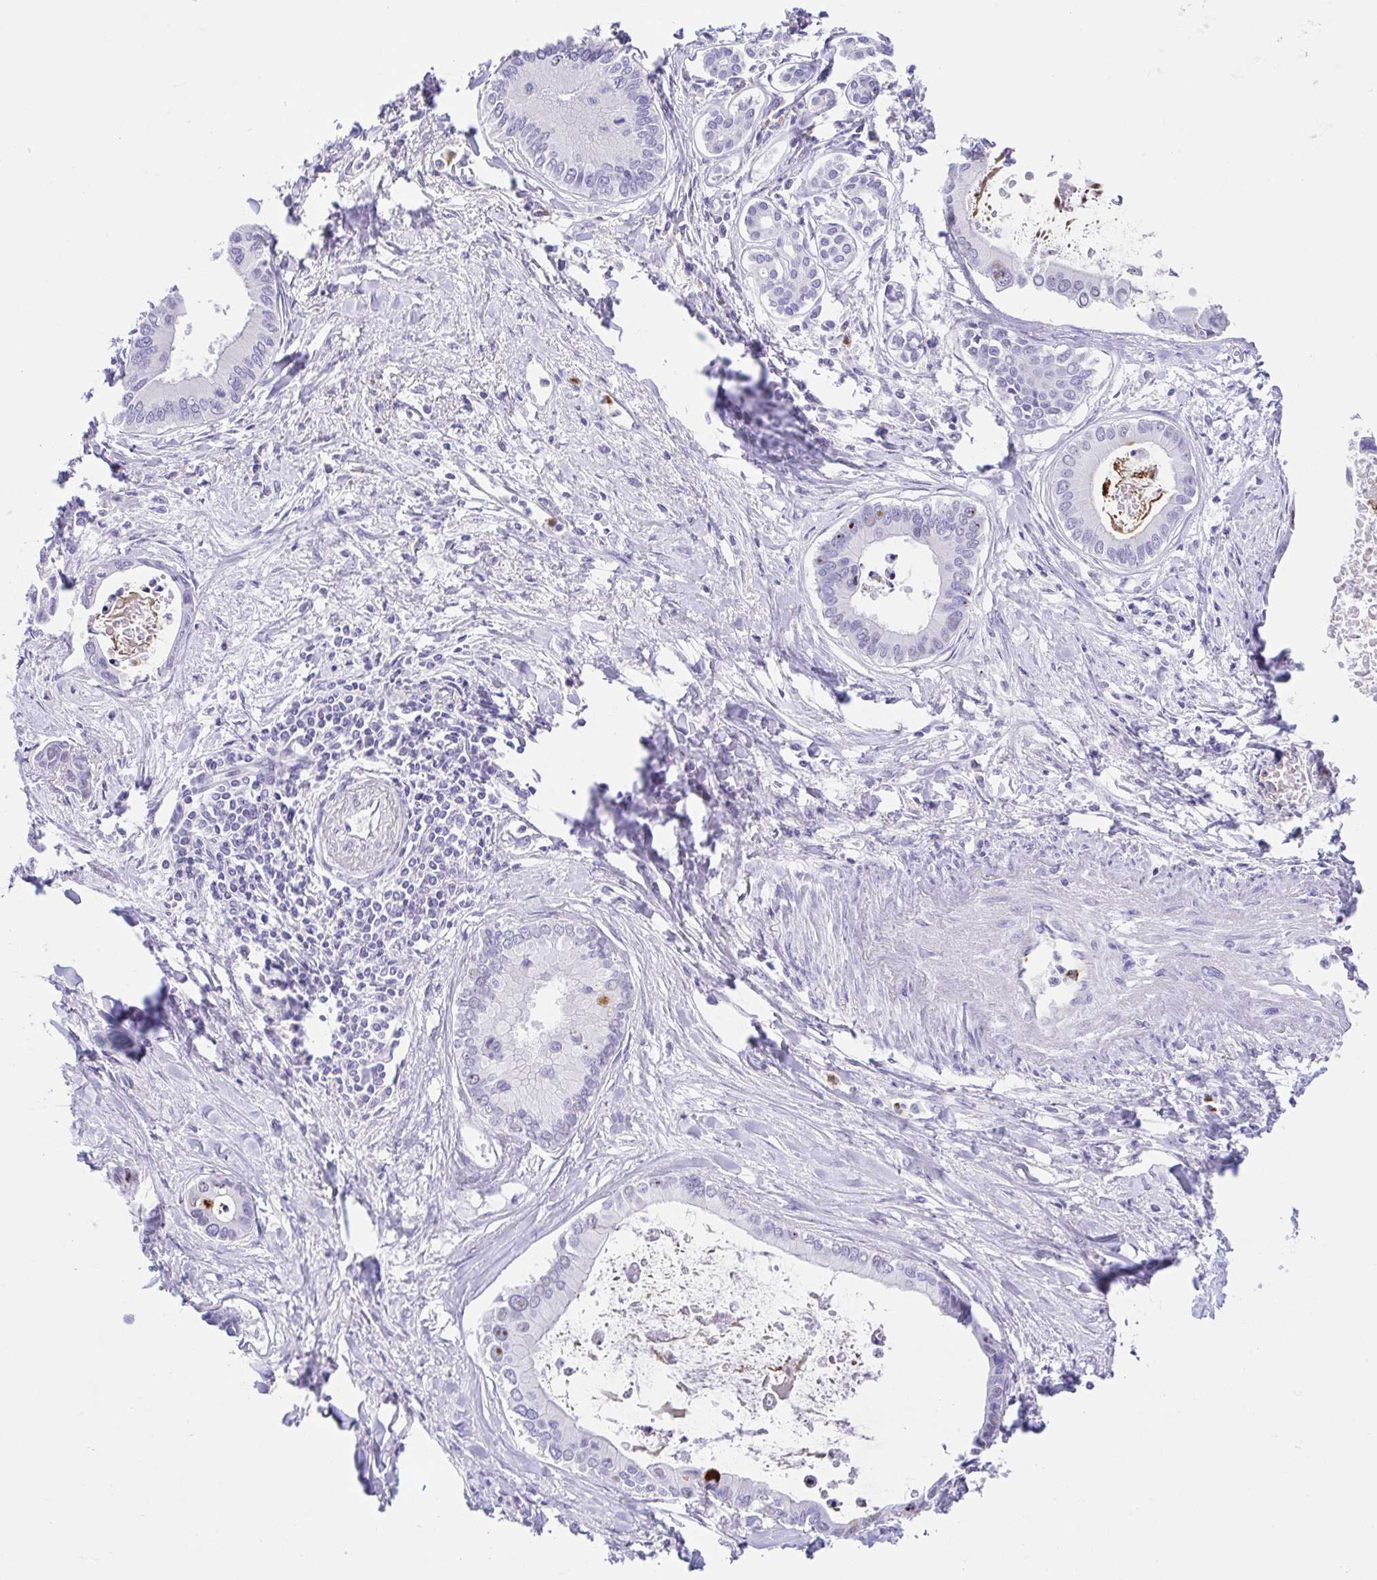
{"staining": {"intensity": "negative", "quantity": "none", "location": "none"}, "tissue": "liver cancer", "cell_type": "Tumor cells", "image_type": "cancer", "snomed": [{"axis": "morphology", "description": "Cholangiocarcinoma"}, {"axis": "topography", "description": "Liver"}], "caption": "Immunohistochemistry image of neoplastic tissue: human liver cancer stained with DAB reveals no significant protein expression in tumor cells.", "gene": "ARPP21", "patient": {"sex": "male", "age": 66}}